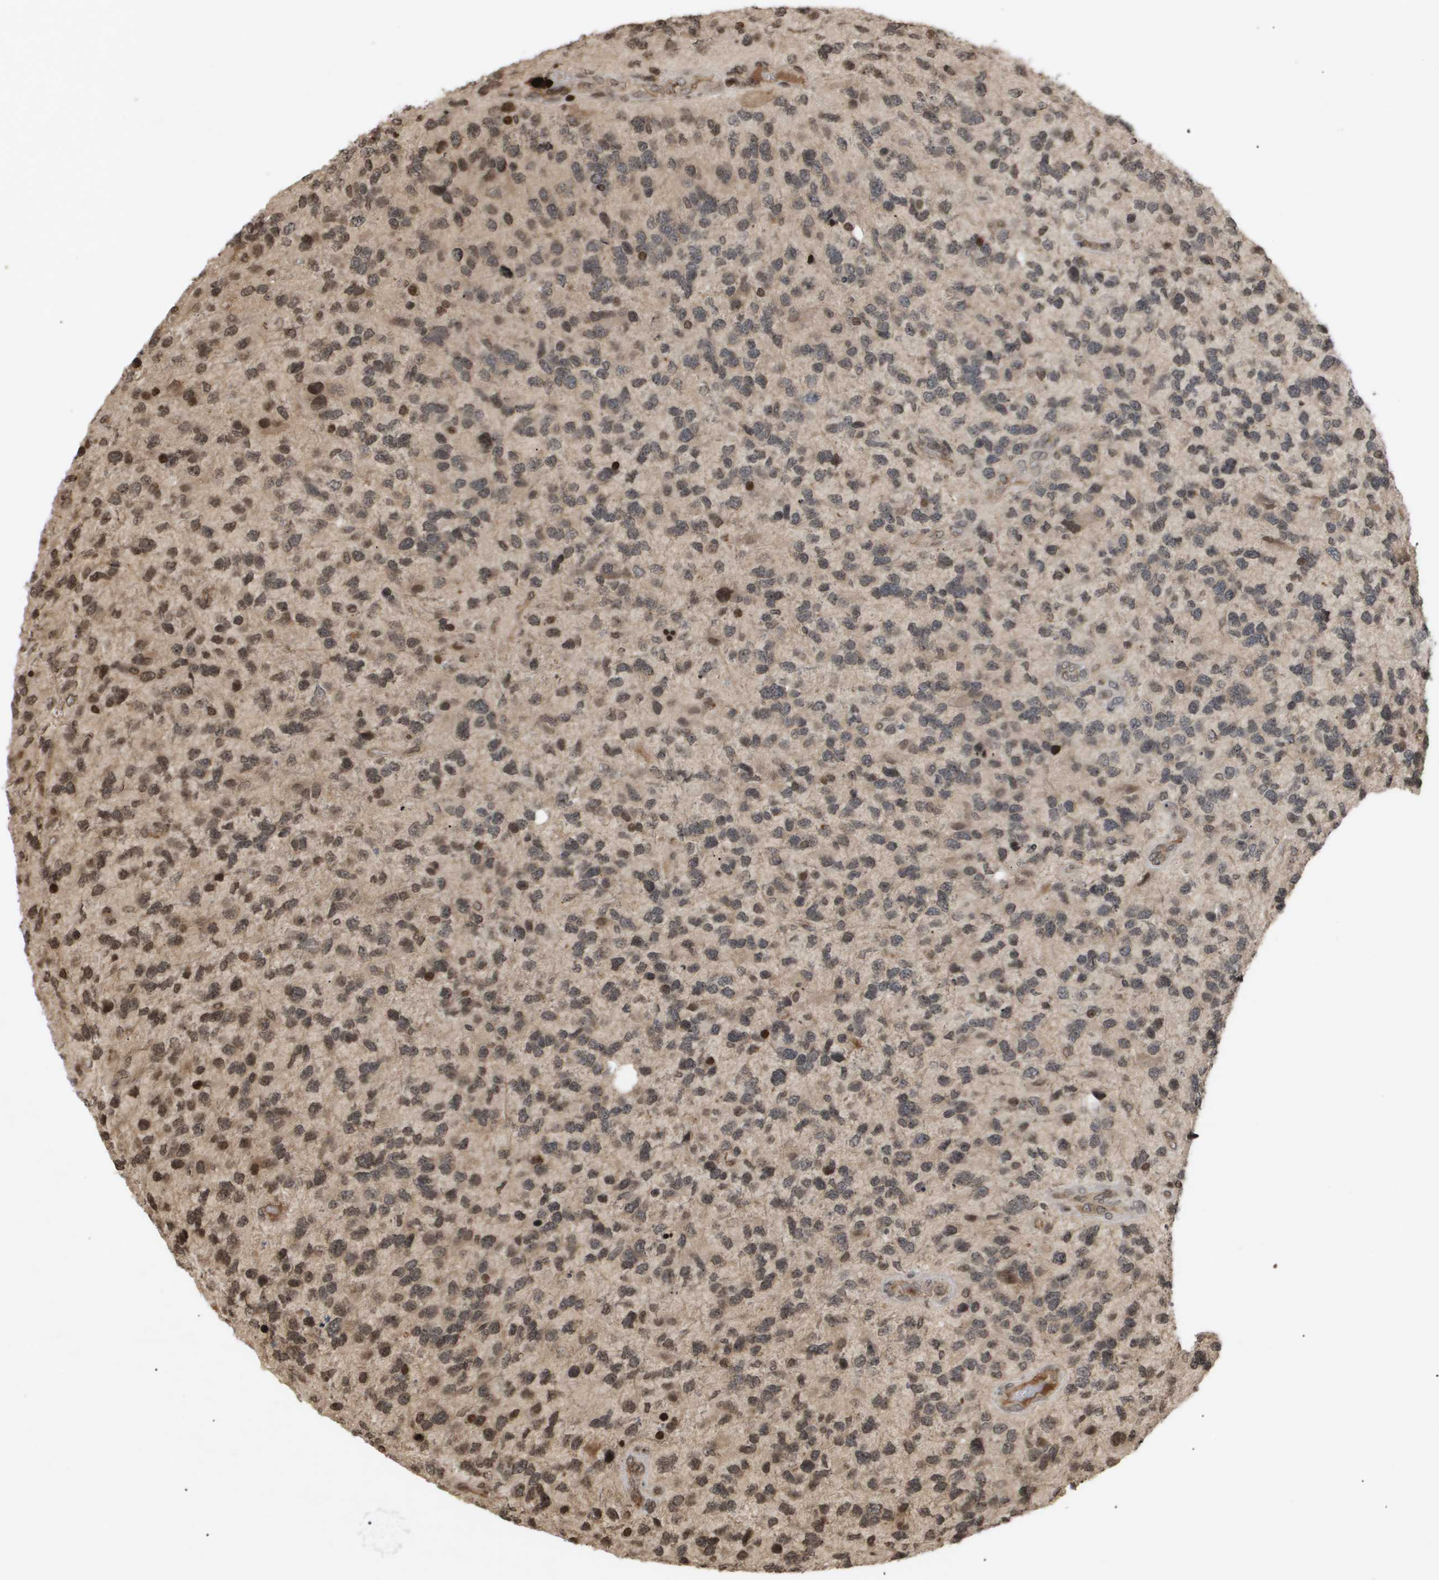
{"staining": {"intensity": "moderate", "quantity": "25%-75%", "location": "cytoplasmic/membranous,nuclear"}, "tissue": "glioma", "cell_type": "Tumor cells", "image_type": "cancer", "snomed": [{"axis": "morphology", "description": "Glioma, malignant, High grade"}, {"axis": "topography", "description": "Brain"}], "caption": "The photomicrograph displays immunohistochemical staining of glioma. There is moderate cytoplasmic/membranous and nuclear staining is present in approximately 25%-75% of tumor cells.", "gene": "HSPA6", "patient": {"sex": "female", "age": 58}}